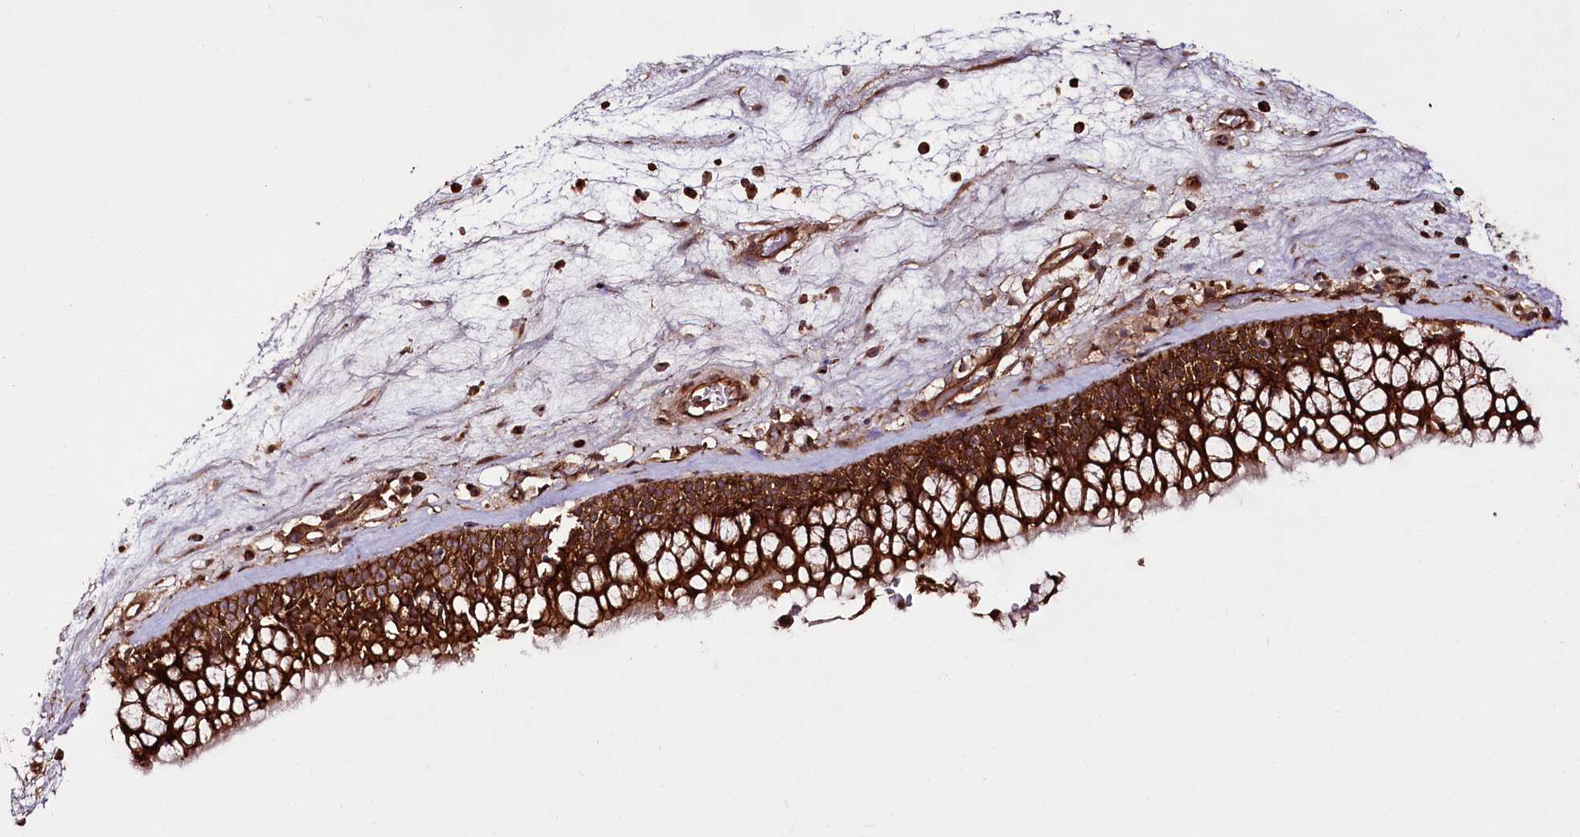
{"staining": {"intensity": "strong", "quantity": ">75%", "location": "cytoplasmic/membranous"}, "tissue": "nasopharynx", "cell_type": "Respiratory epithelial cells", "image_type": "normal", "snomed": [{"axis": "morphology", "description": "Normal tissue, NOS"}, {"axis": "morphology", "description": "Inflammation, NOS"}, {"axis": "morphology", "description": "Malignant melanoma, Metastatic site"}, {"axis": "topography", "description": "Nasopharynx"}], "caption": "Protein expression by immunohistochemistry (IHC) demonstrates strong cytoplasmic/membranous positivity in about >75% of respiratory epithelial cells in normal nasopharynx. (DAB (3,3'-diaminobenzidine) IHC with brightfield microscopy, high magnification).", "gene": "DHX29", "patient": {"sex": "male", "age": 70}}